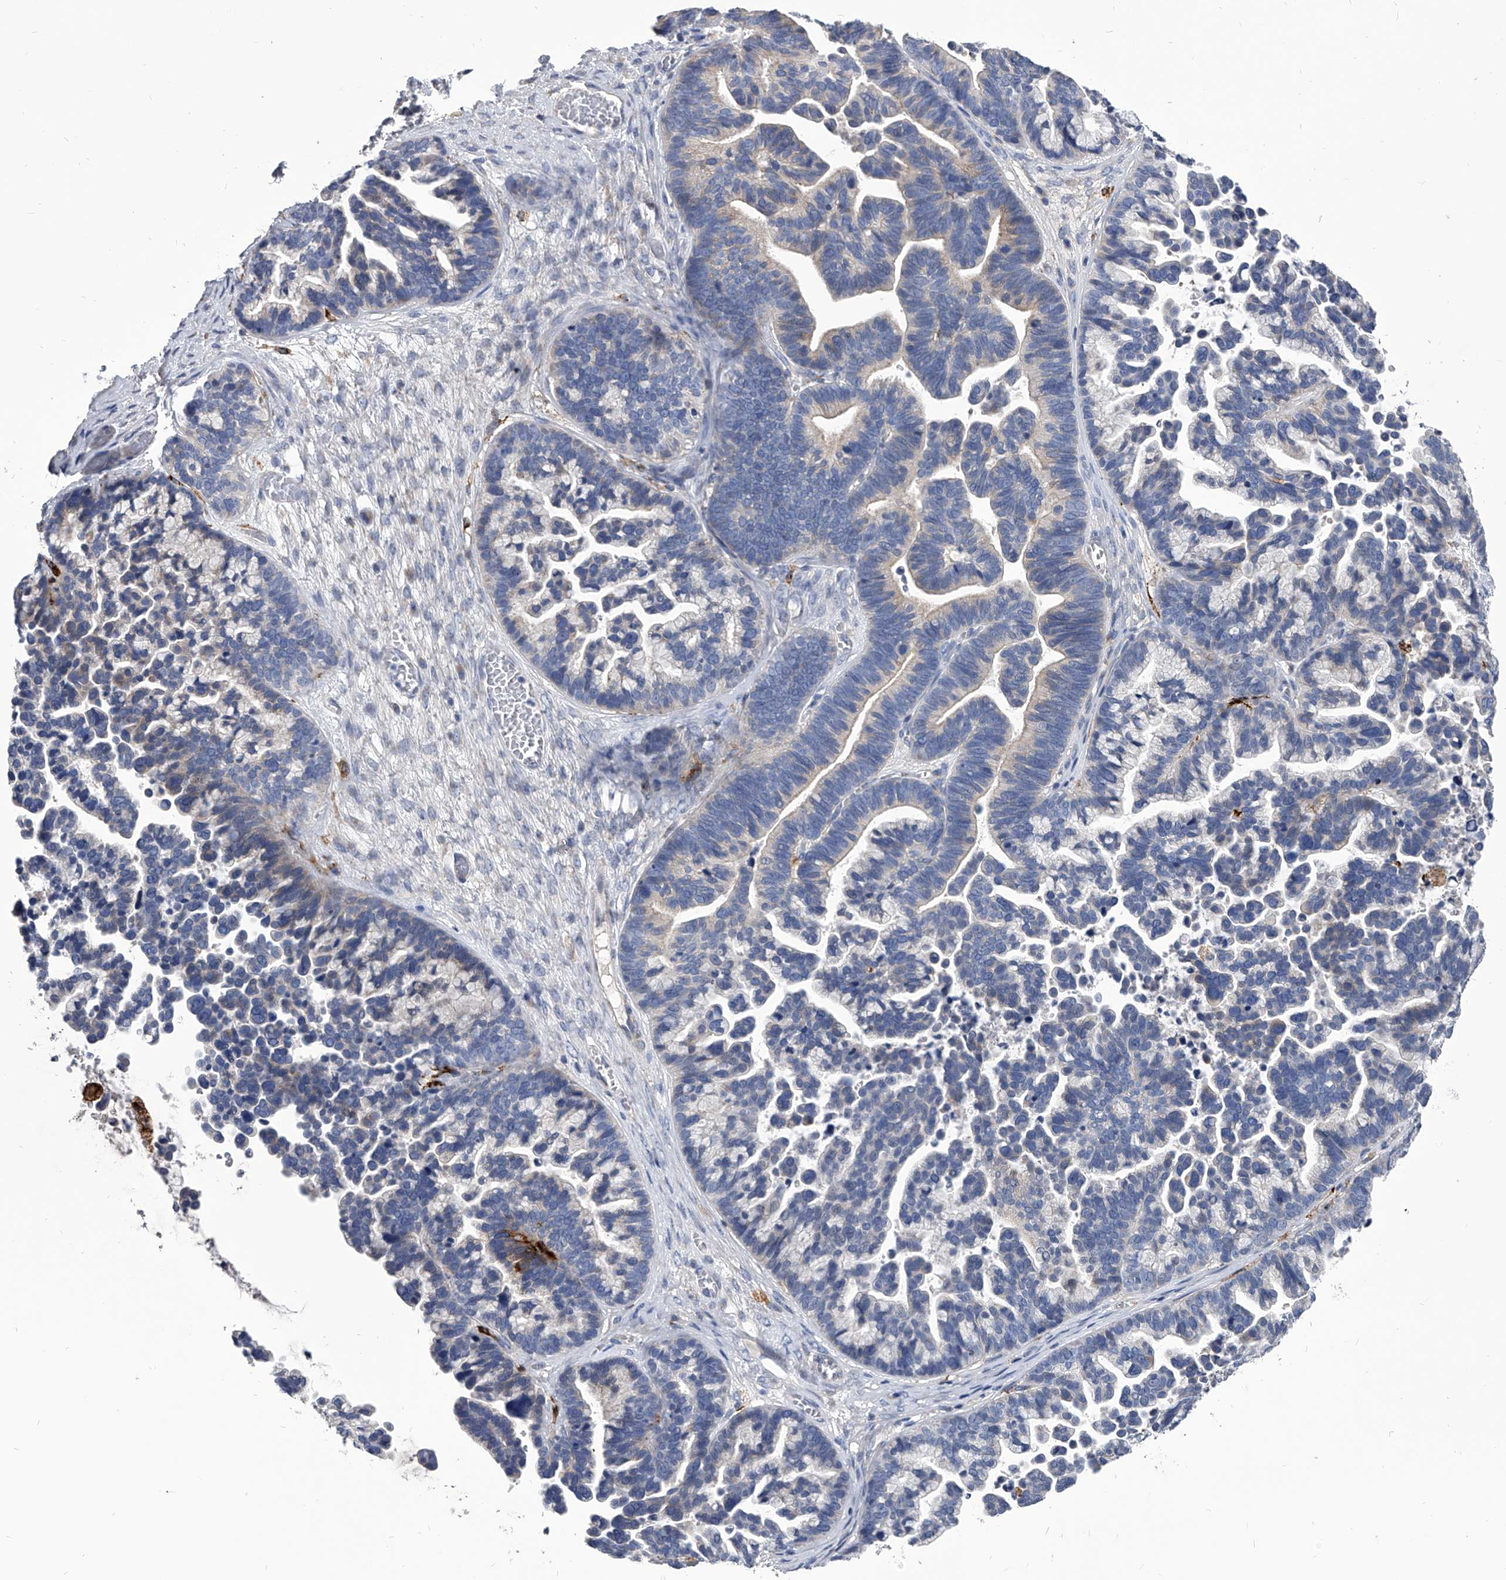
{"staining": {"intensity": "weak", "quantity": "25%-75%", "location": "cytoplasmic/membranous"}, "tissue": "ovarian cancer", "cell_type": "Tumor cells", "image_type": "cancer", "snomed": [{"axis": "morphology", "description": "Cystadenocarcinoma, serous, NOS"}, {"axis": "topography", "description": "Ovary"}], "caption": "IHC of serous cystadenocarcinoma (ovarian) demonstrates low levels of weak cytoplasmic/membranous staining in approximately 25%-75% of tumor cells.", "gene": "SPP1", "patient": {"sex": "female", "age": 56}}